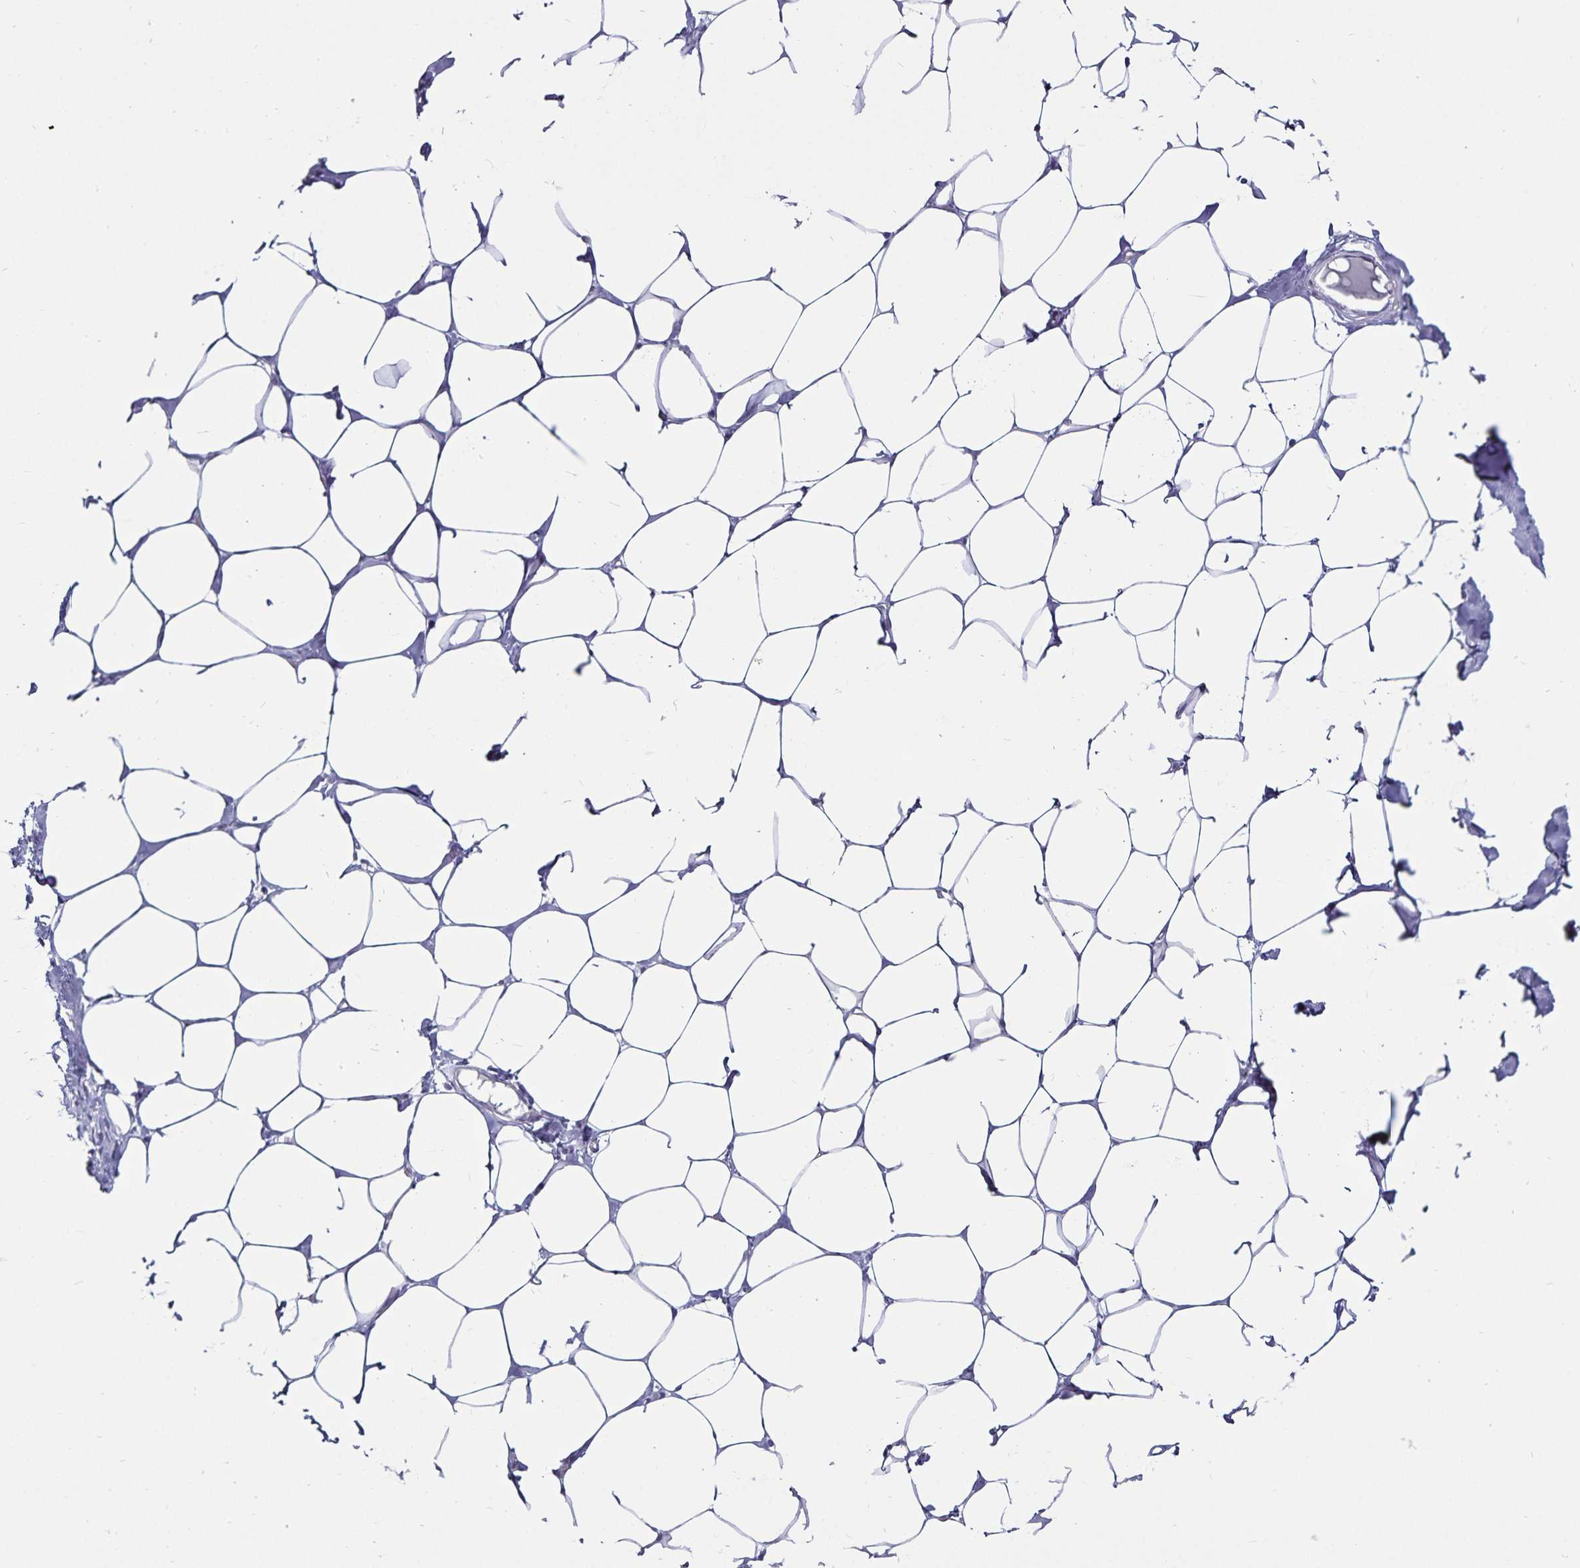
{"staining": {"intensity": "negative", "quantity": "none", "location": "none"}, "tissue": "breast", "cell_type": "Adipocytes", "image_type": "normal", "snomed": [{"axis": "morphology", "description": "Normal tissue, NOS"}, {"axis": "topography", "description": "Breast"}], "caption": "Immunohistochemical staining of unremarkable breast exhibits no significant expression in adipocytes.", "gene": "DEFA6", "patient": {"sex": "female", "age": 27}}